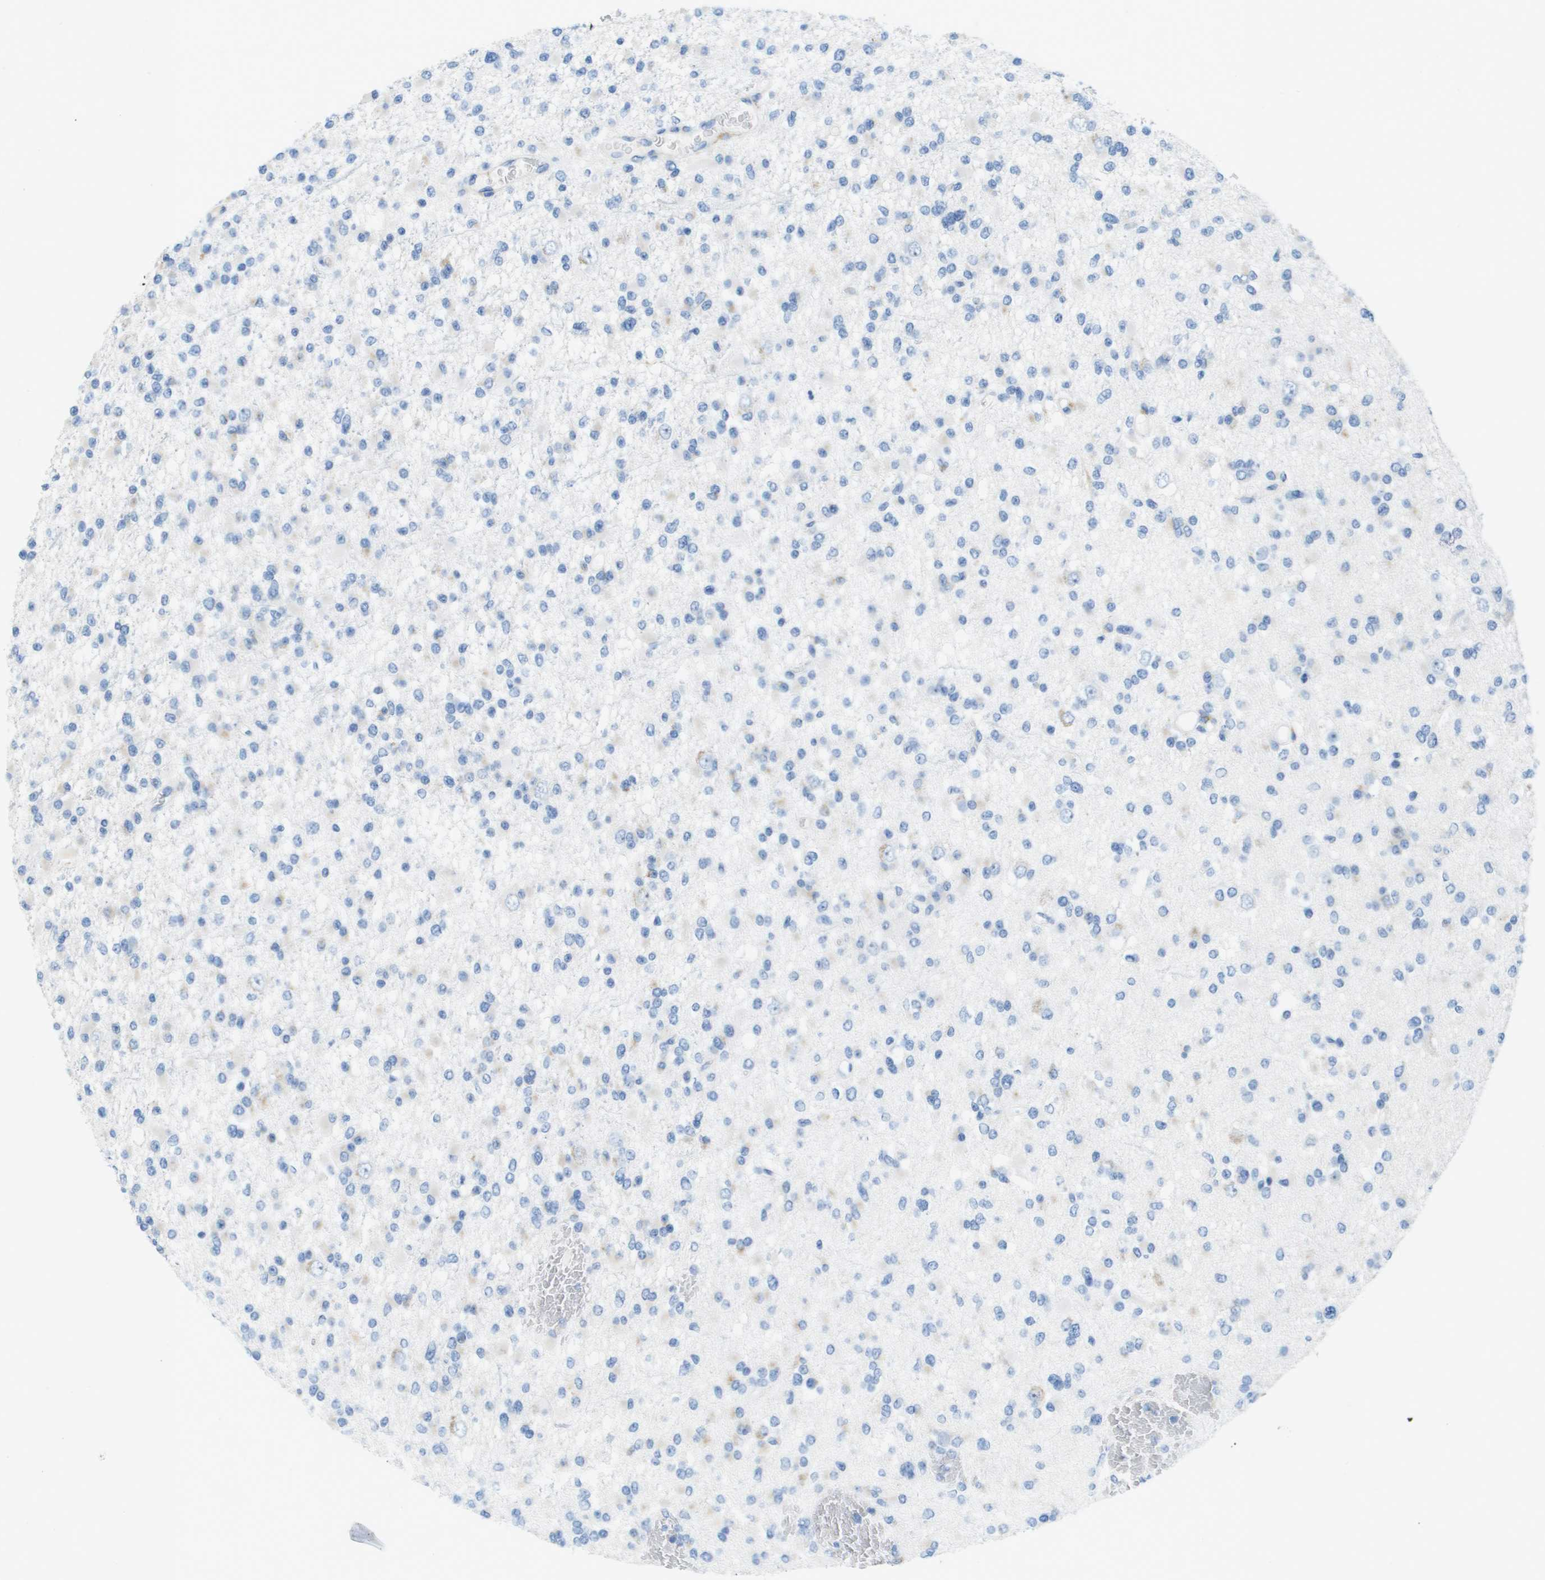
{"staining": {"intensity": "negative", "quantity": "none", "location": "none"}, "tissue": "glioma", "cell_type": "Tumor cells", "image_type": "cancer", "snomed": [{"axis": "morphology", "description": "Glioma, malignant, Low grade"}, {"axis": "topography", "description": "Brain"}], "caption": "High magnification brightfield microscopy of glioma stained with DAB (brown) and counterstained with hematoxylin (blue): tumor cells show no significant expression. Nuclei are stained in blue.", "gene": "B3GNT5", "patient": {"sex": "female", "age": 22}}